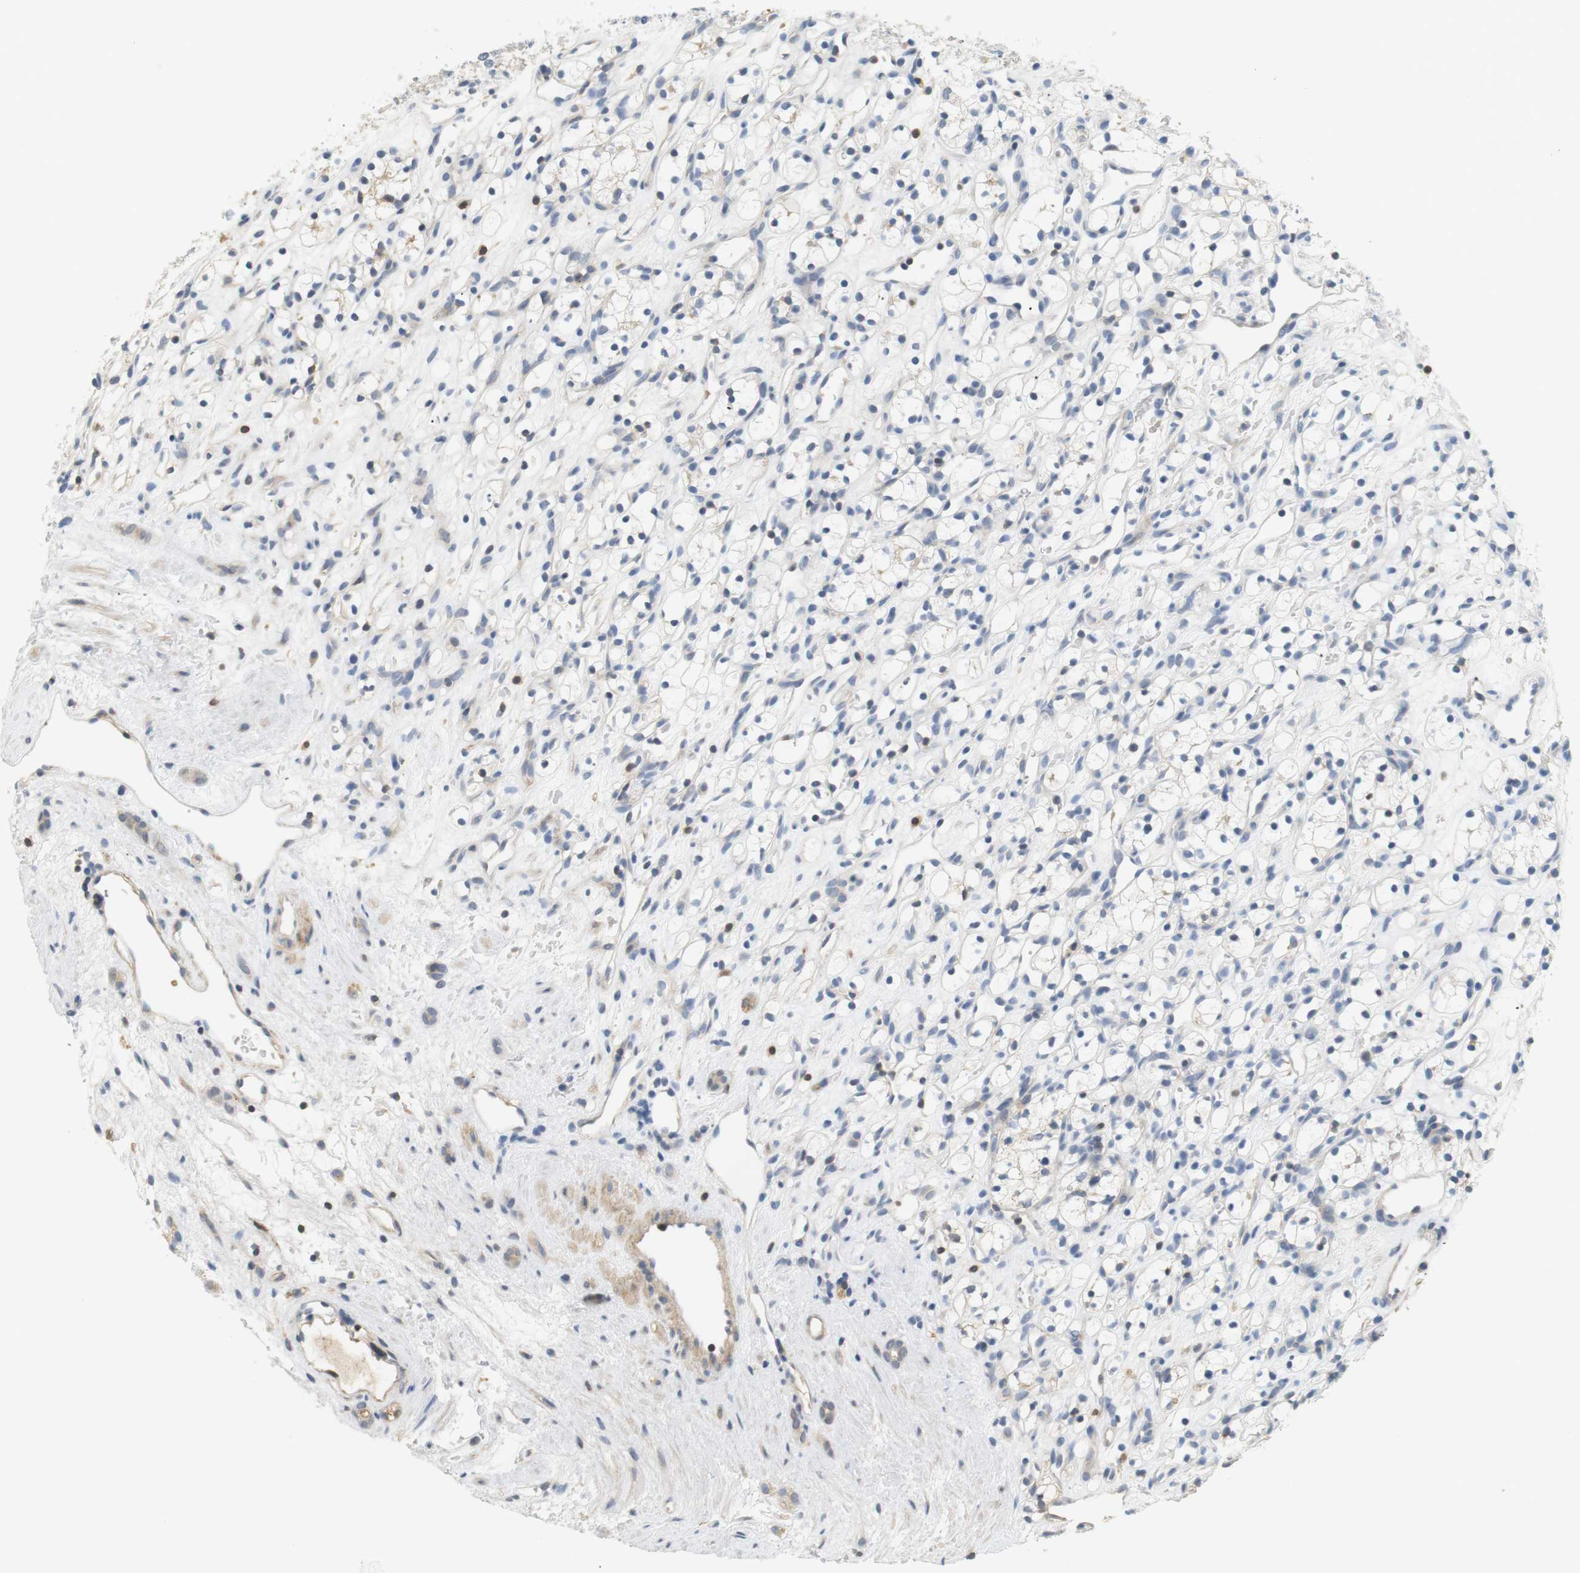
{"staining": {"intensity": "negative", "quantity": "none", "location": "none"}, "tissue": "renal cancer", "cell_type": "Tumor cells", "image_type": "cancer", "snomed": [{"axis": "morphology", "description": "Adenocarcinoma, NOS"}, {"axis": "topography", "description": "Kidney"}], "caption": "IHC of renal cancer (adenocarcinoma) demonstrates no positivity in tumor cells. (Brightfield microscopy of DAB immunohistochemistry (IHC) at high magnification).", "gene": "P2RY1", "patient": {"sex": "female", "age": 60}}